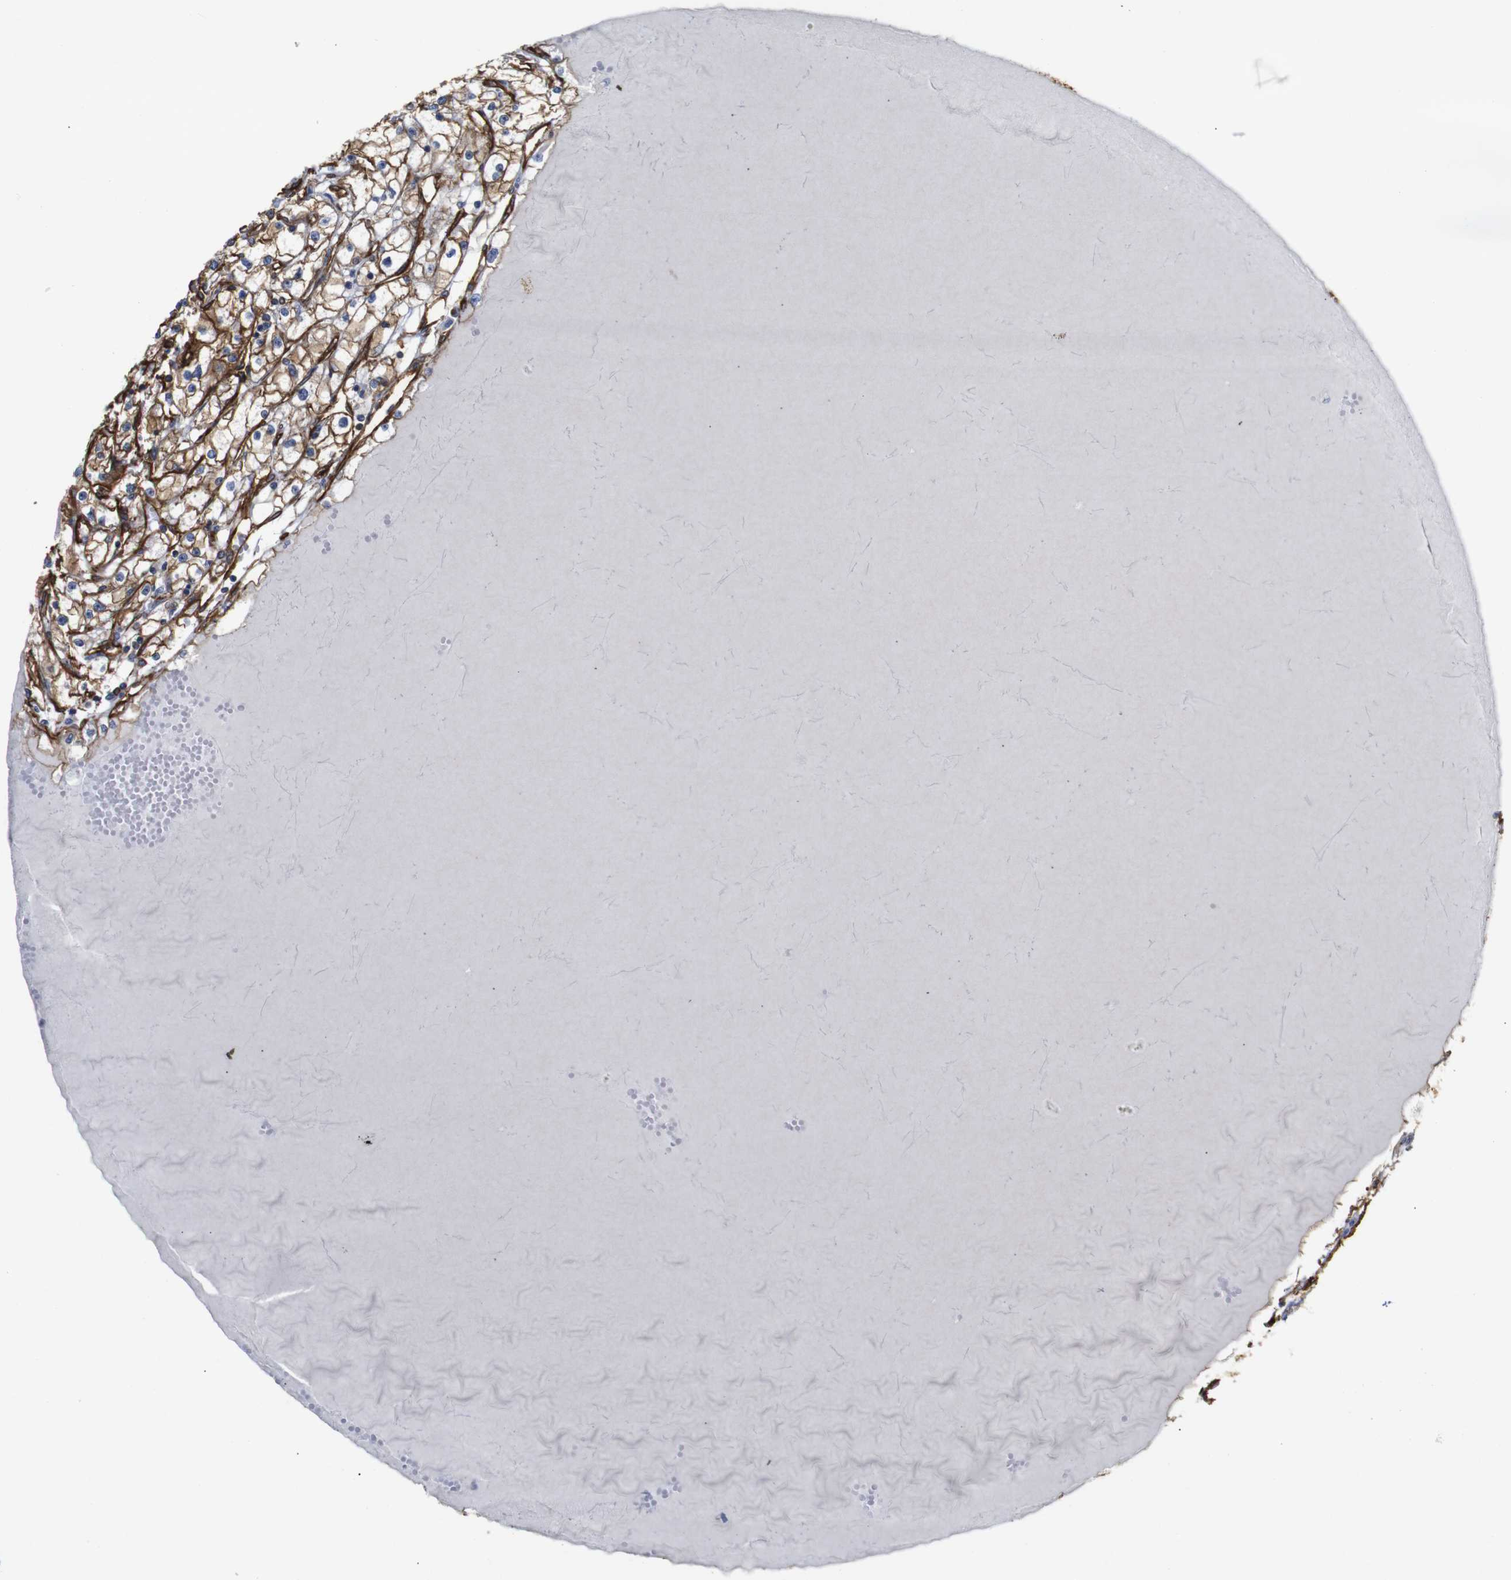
{"staining": {"intensity": "strong", "quantity": ">75%", "location": "cytoplasmic/membranous"}, "tissue": "renal cancer", "cell_type": "Tumor cells", "image_type": "cancer", "snomed": [{"axis": "morphology", "description": "Adenocarcinoma, NOS"}, {"axis": "topography", "description": "Kidney"}], "caption": "Renal cancer (adenocarcinoma) tissue demonstrates strong cytoplasmic/membranous expression in about >75% of tumor cells, visualized by immunohistochemistry.", "gene": "SPTBN1", "patient": {"sex": "male", "age": 56}}